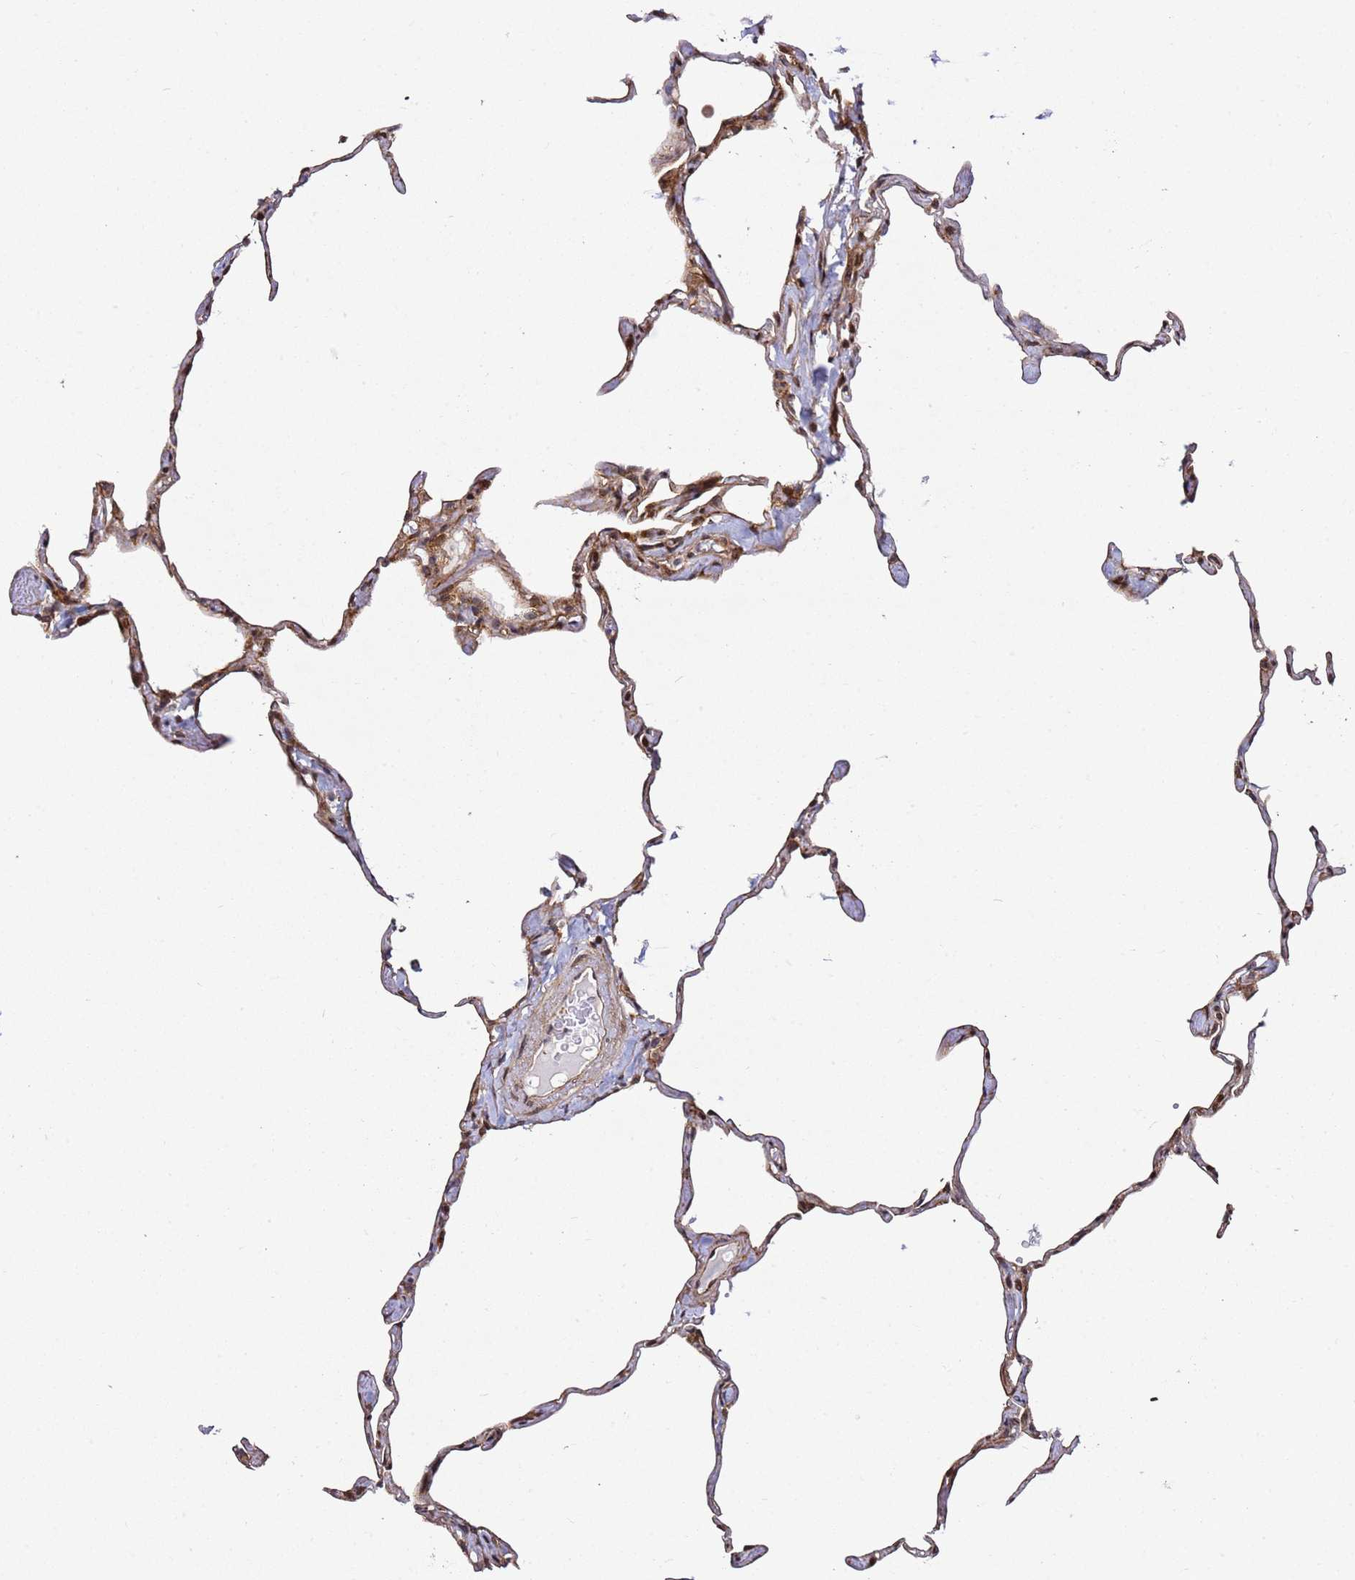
{"staining": {"intensity": "moderate", "quantity": "25%-75%", "location": "cytoplasmic/membranous"}, "tissue": "lung", "cell_type": "Alveolar cells", "image_type": "normal", "snomed": [{"axis": "morphology", "description": "Normal tissue, NOS"}, {"axis": "topography", "description": "Lung"}], "caption": "A histopathology image showing moderate cytoplasmic/membranous expression in about 25%-75% of alveolar cells in benign lung, as visualized by brown immunohistochemical staining.", "gene": "ZNF296", "patient": {"sex": "male", "age": 65}}